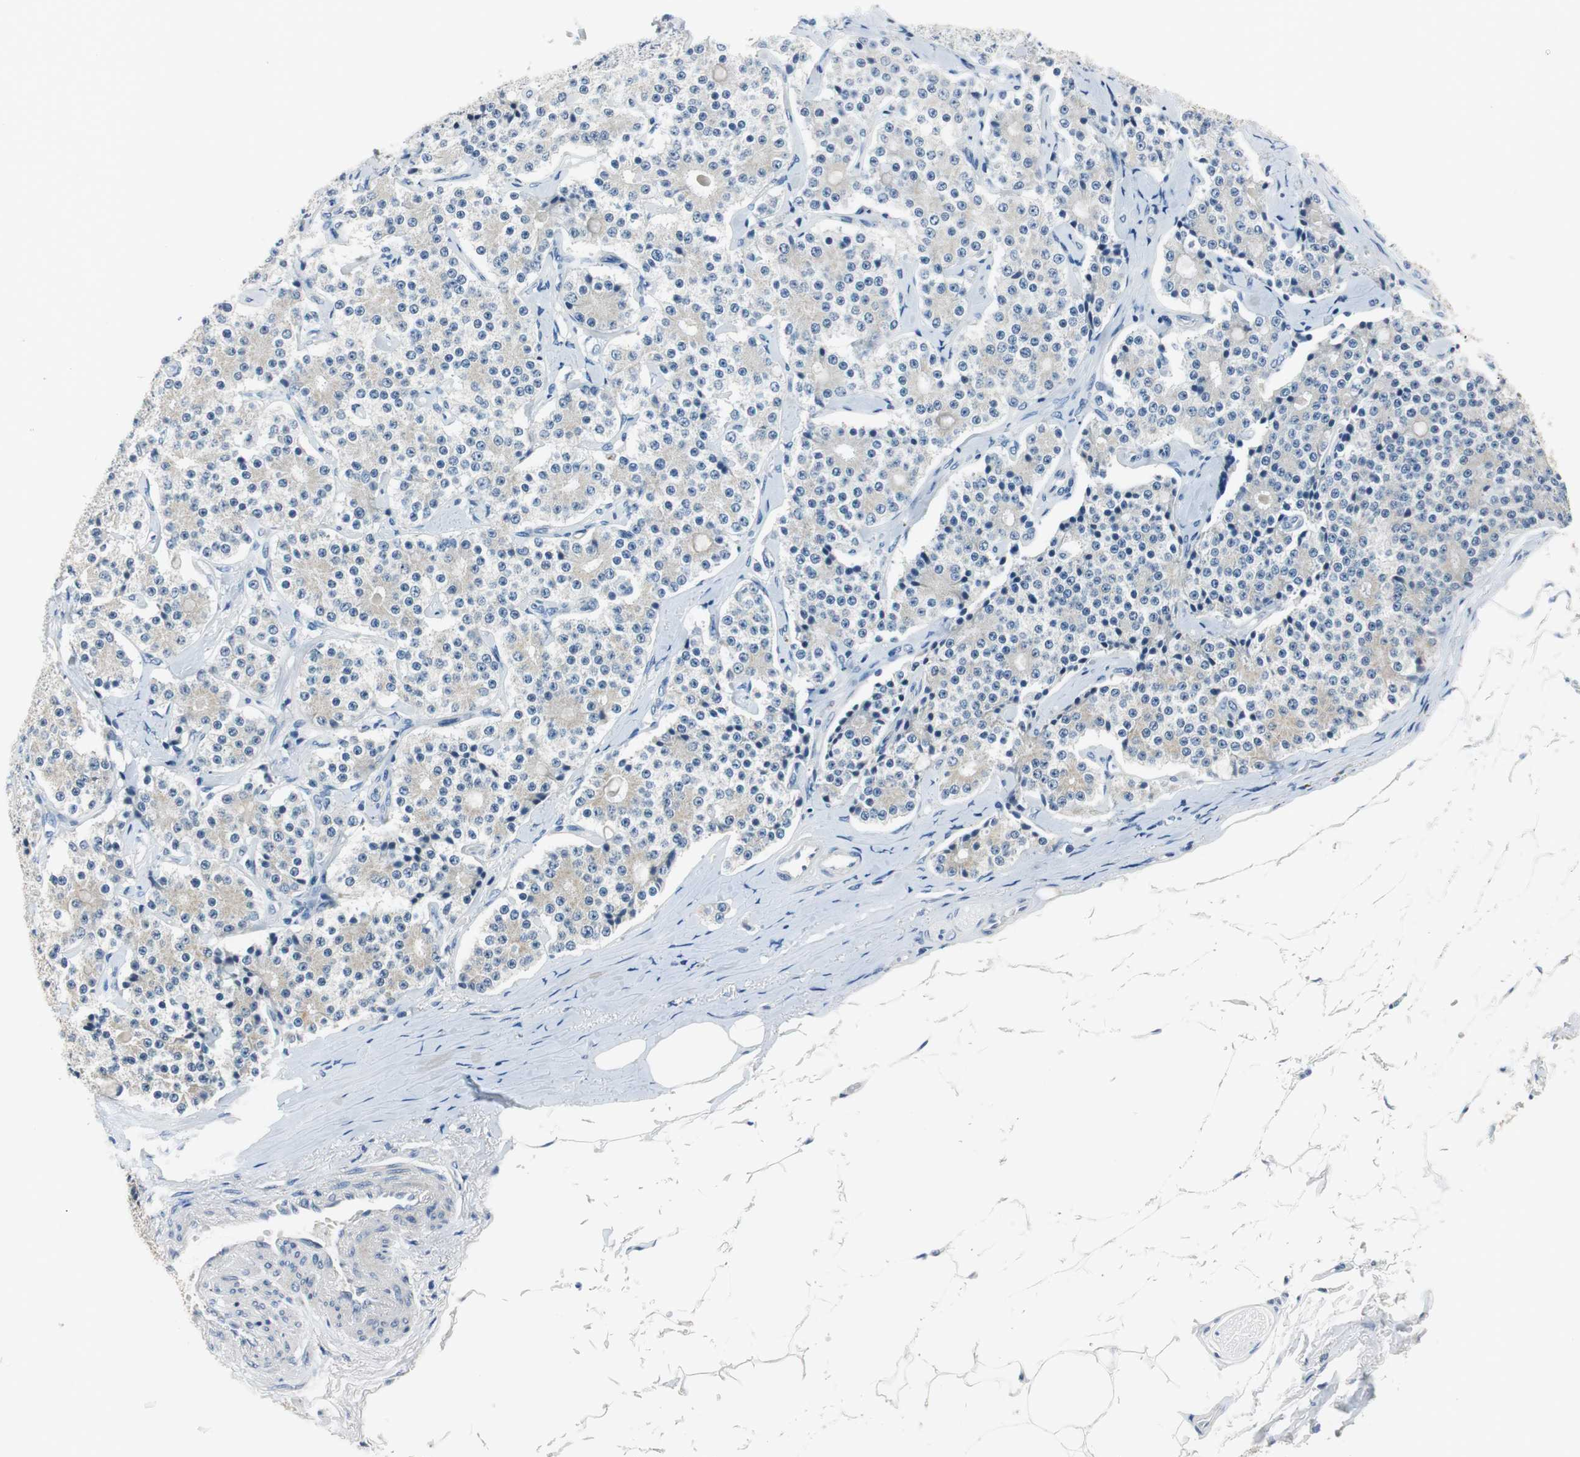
{"staining": {"intensity": "negative", "quantity": "none", "location": "none"}, "tissue": "carcinoid", "cell_type": "Tumor cells", "image_type": "cancer", "snomed": [{"axis": "morphology", "description": "Carcinoid, malignant, NOS"}, {"axis": "topography", "description": "Colon"}], "caption": "Tumor cells are negative for brown protein staining in carcinoid (malignant).", "gene": "FADS2", "patient": {"sex": "female", "age": 61}}